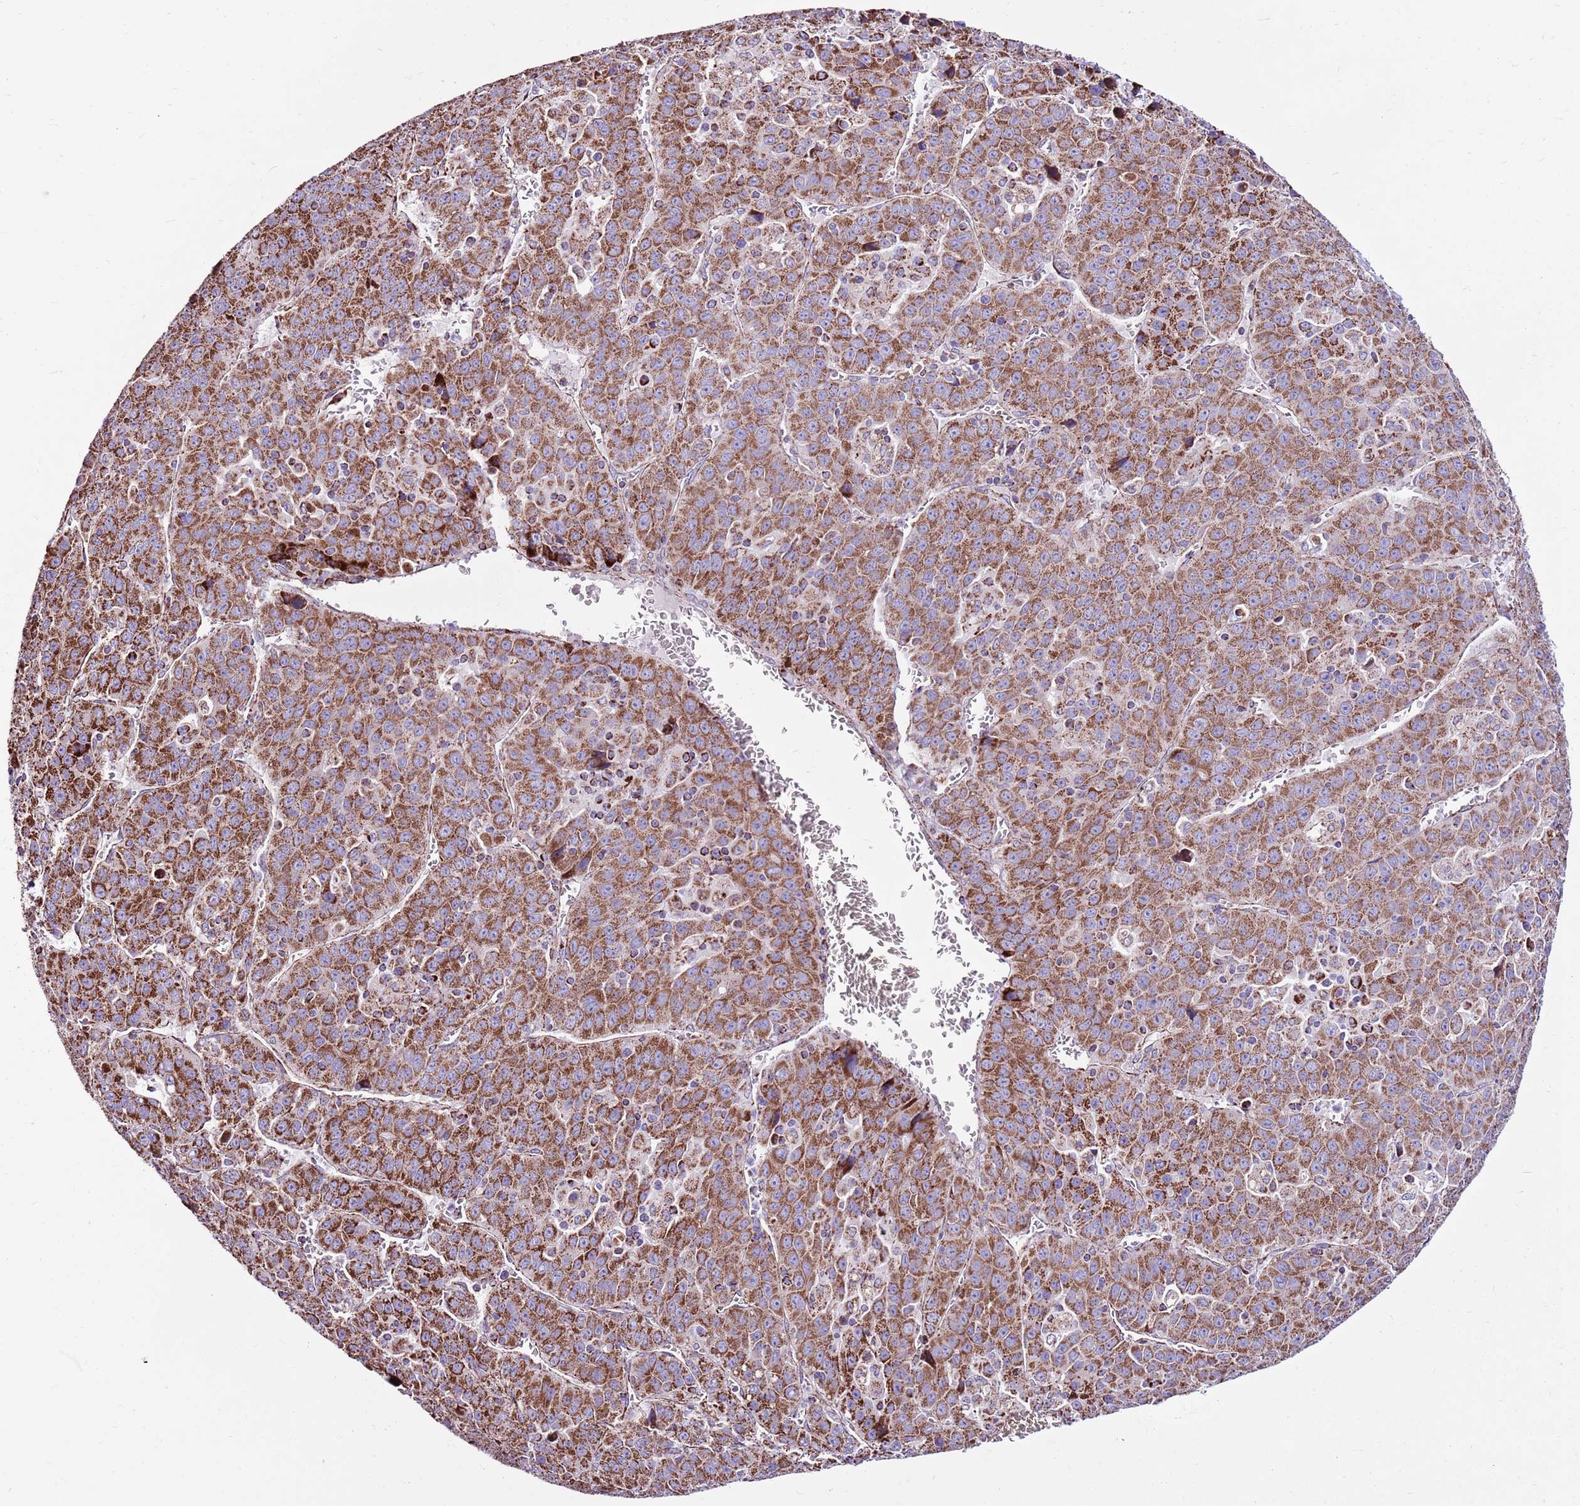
{"staining": {"intensity": "strong", "quantity": ">75%", "location": "cytoplasmic/membranous"}, "tissue": "liver cancer", "cell_type": "Tumor cells", "image_type": "cancer", "snomed": [{"axis": "morphology", "description": "Carcinoma, Hepatocellular, NOS"}, {"axis": "topography", "description": "Liver"}], "caption": "Liver cancer stained with immunohistochemistry demonstrates strong cytoplasmic/membranous staining in approximately >75% of tumor cells.", "gene": "HECTD4", "patient": {"sex": "female", "age": 53}}